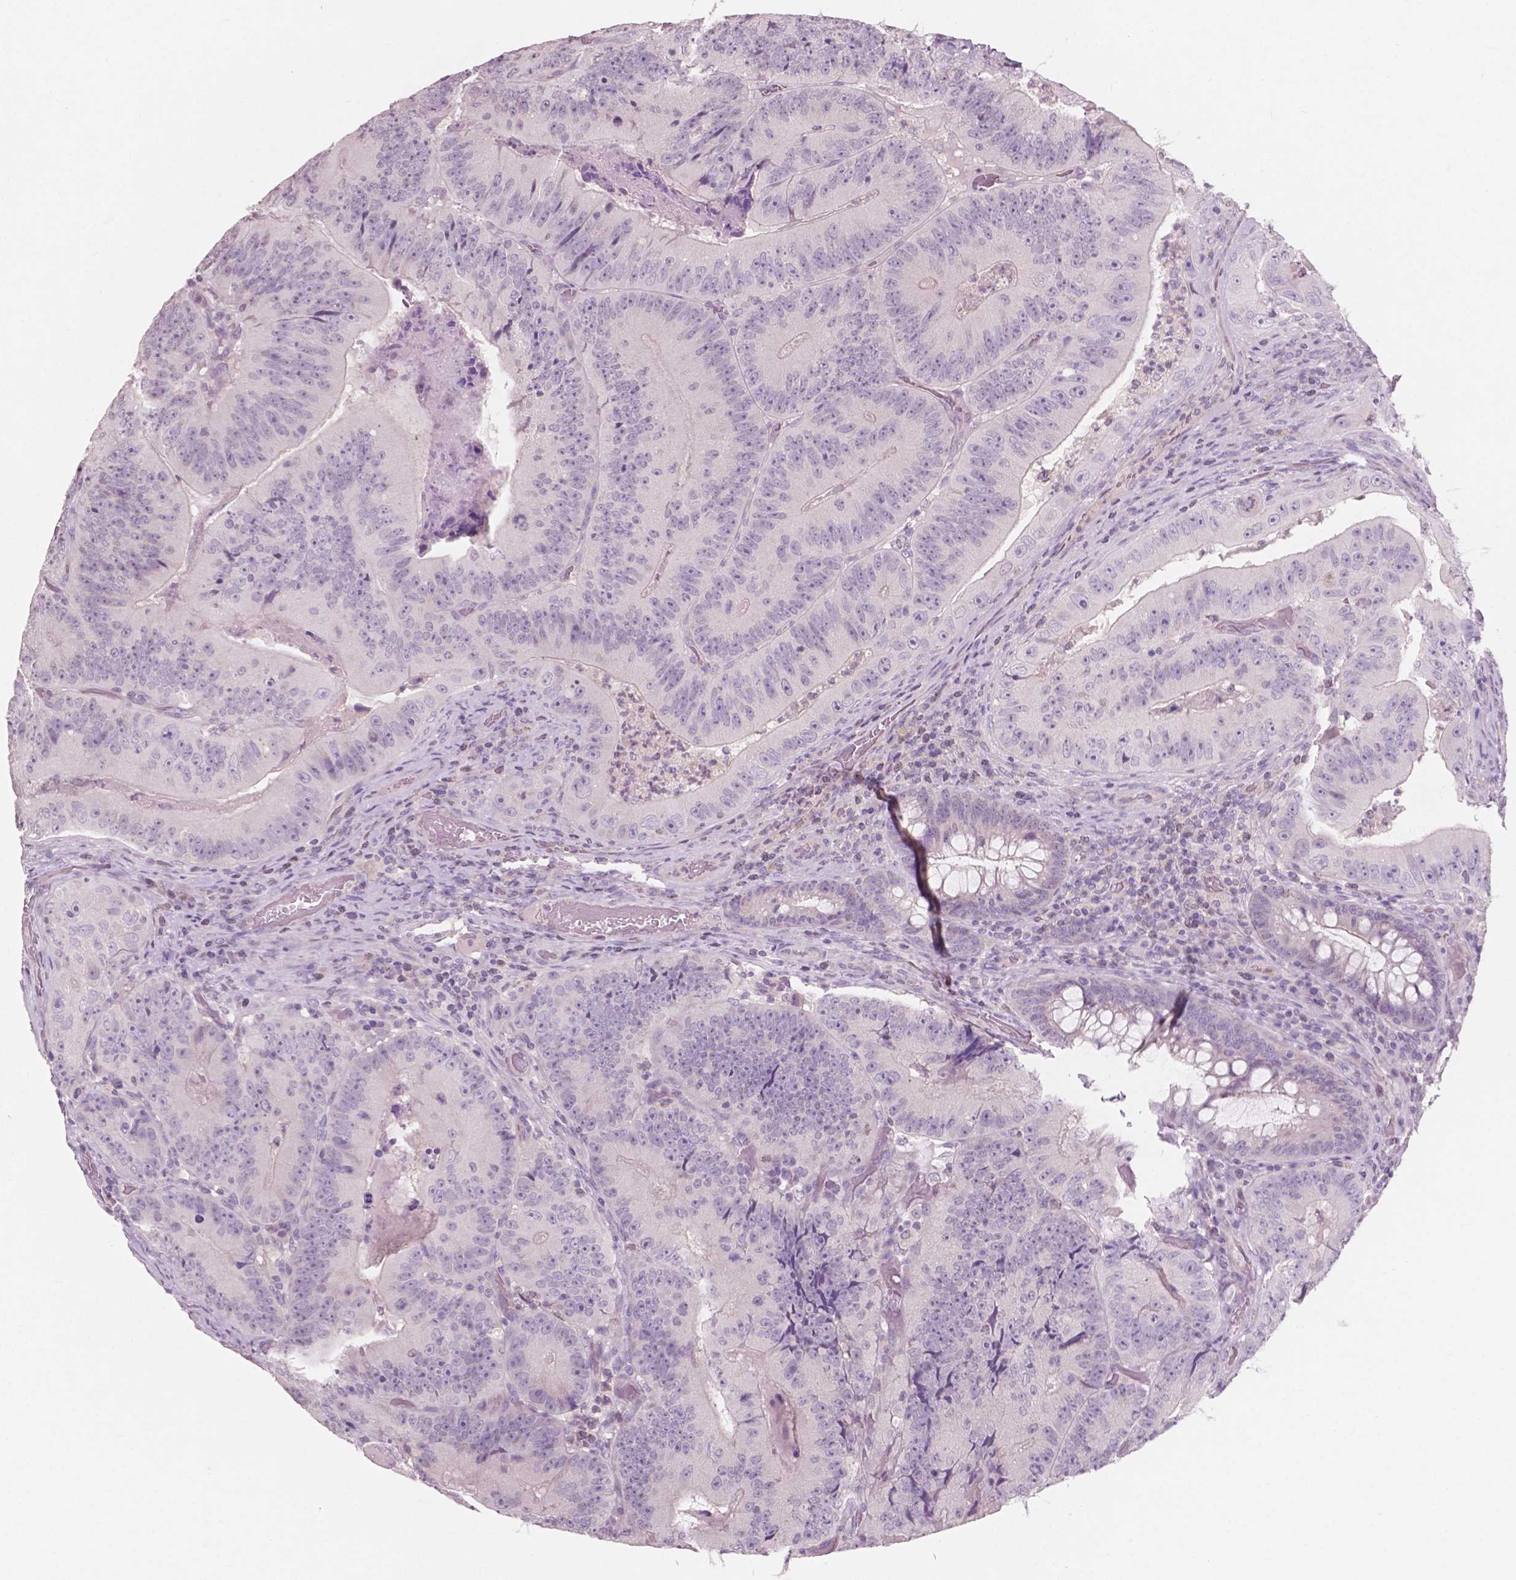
{"staining": {"intensity": "negative", "quantity": "none", "location": "none"}, "tissue": "colorectal cancer", "cell_type": "Tumor cells", "image_type": "cancer", "snomed": [{"axis": "morphology", "description": "Adenocarcinoma, NOS"}, {"axis": "topography", "description": "Colon"}], "caption": "Immunohistochemistry micrograph of neoplastic tissue: human colorectal adenocarcinoma stained with DAB (3,3'-diaminobenzidine) displays no significant protein positivity in tumor cells.", "gene": "AWAT1", "patient": {"sex": "female", "age": 86}}